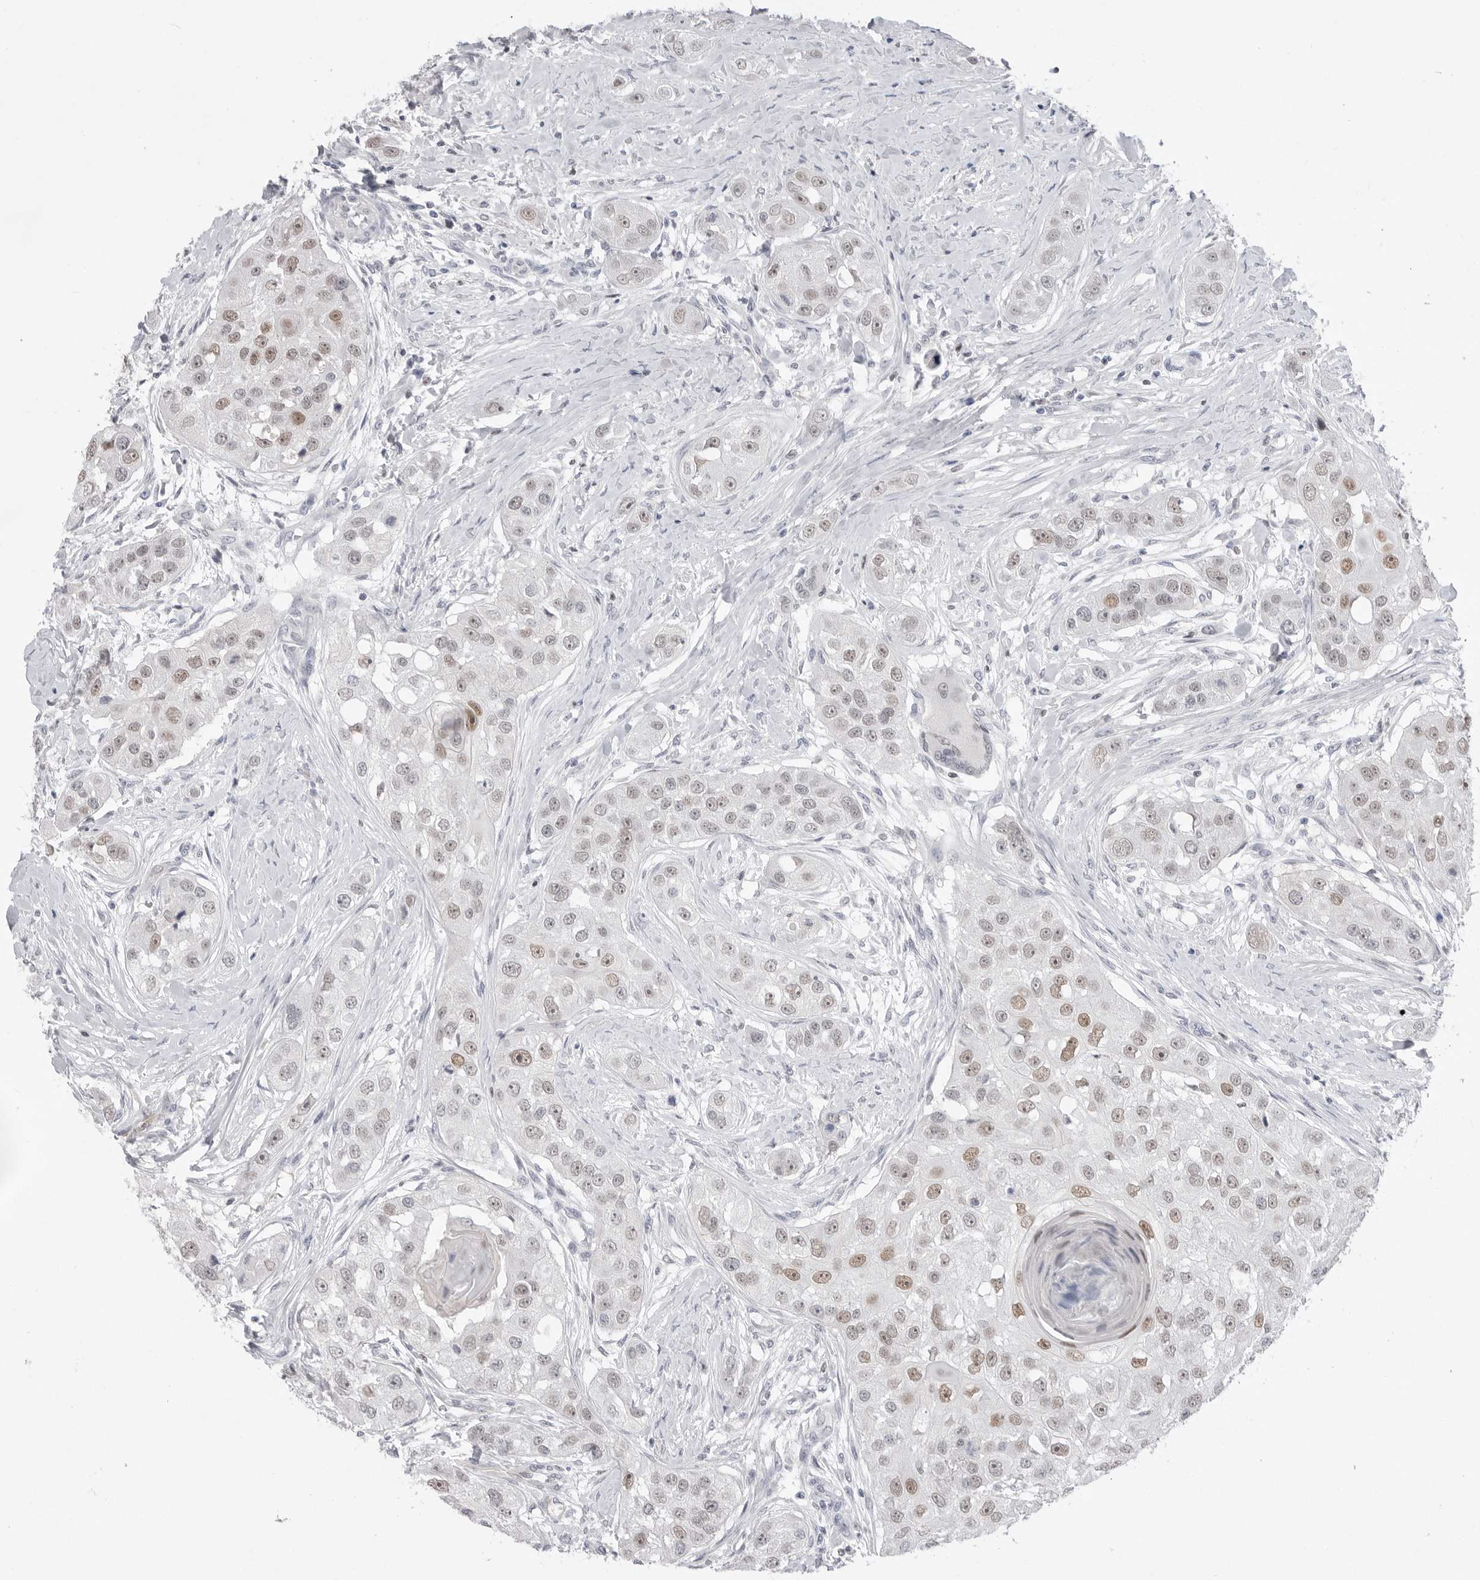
{"staining": {"intensity": "weak", "quantity": ">75%", "location": "nuclear"}, "tissue": "head and neck cancer", "cell_type": "Tumor cells", "image_type": "cancer", "snomed": [{"axis": "morphology", "description": "Normal tissue, NOS"}, {"axis": "morphology", "description": "Squamous cell carcinoma, NOS"}, {"axis": "topography", "description": "Skeletal muscle"}, {"axis": "topography", "description": "Head-Neck"}], "caption": "Head and neck cancer was stained to show a protein in brown. There is low levels of weak nuclear expression in about >75% of tumor cells.", "gene": "ZBTB7B", "patient": {"sex": "male", "age": 51}}